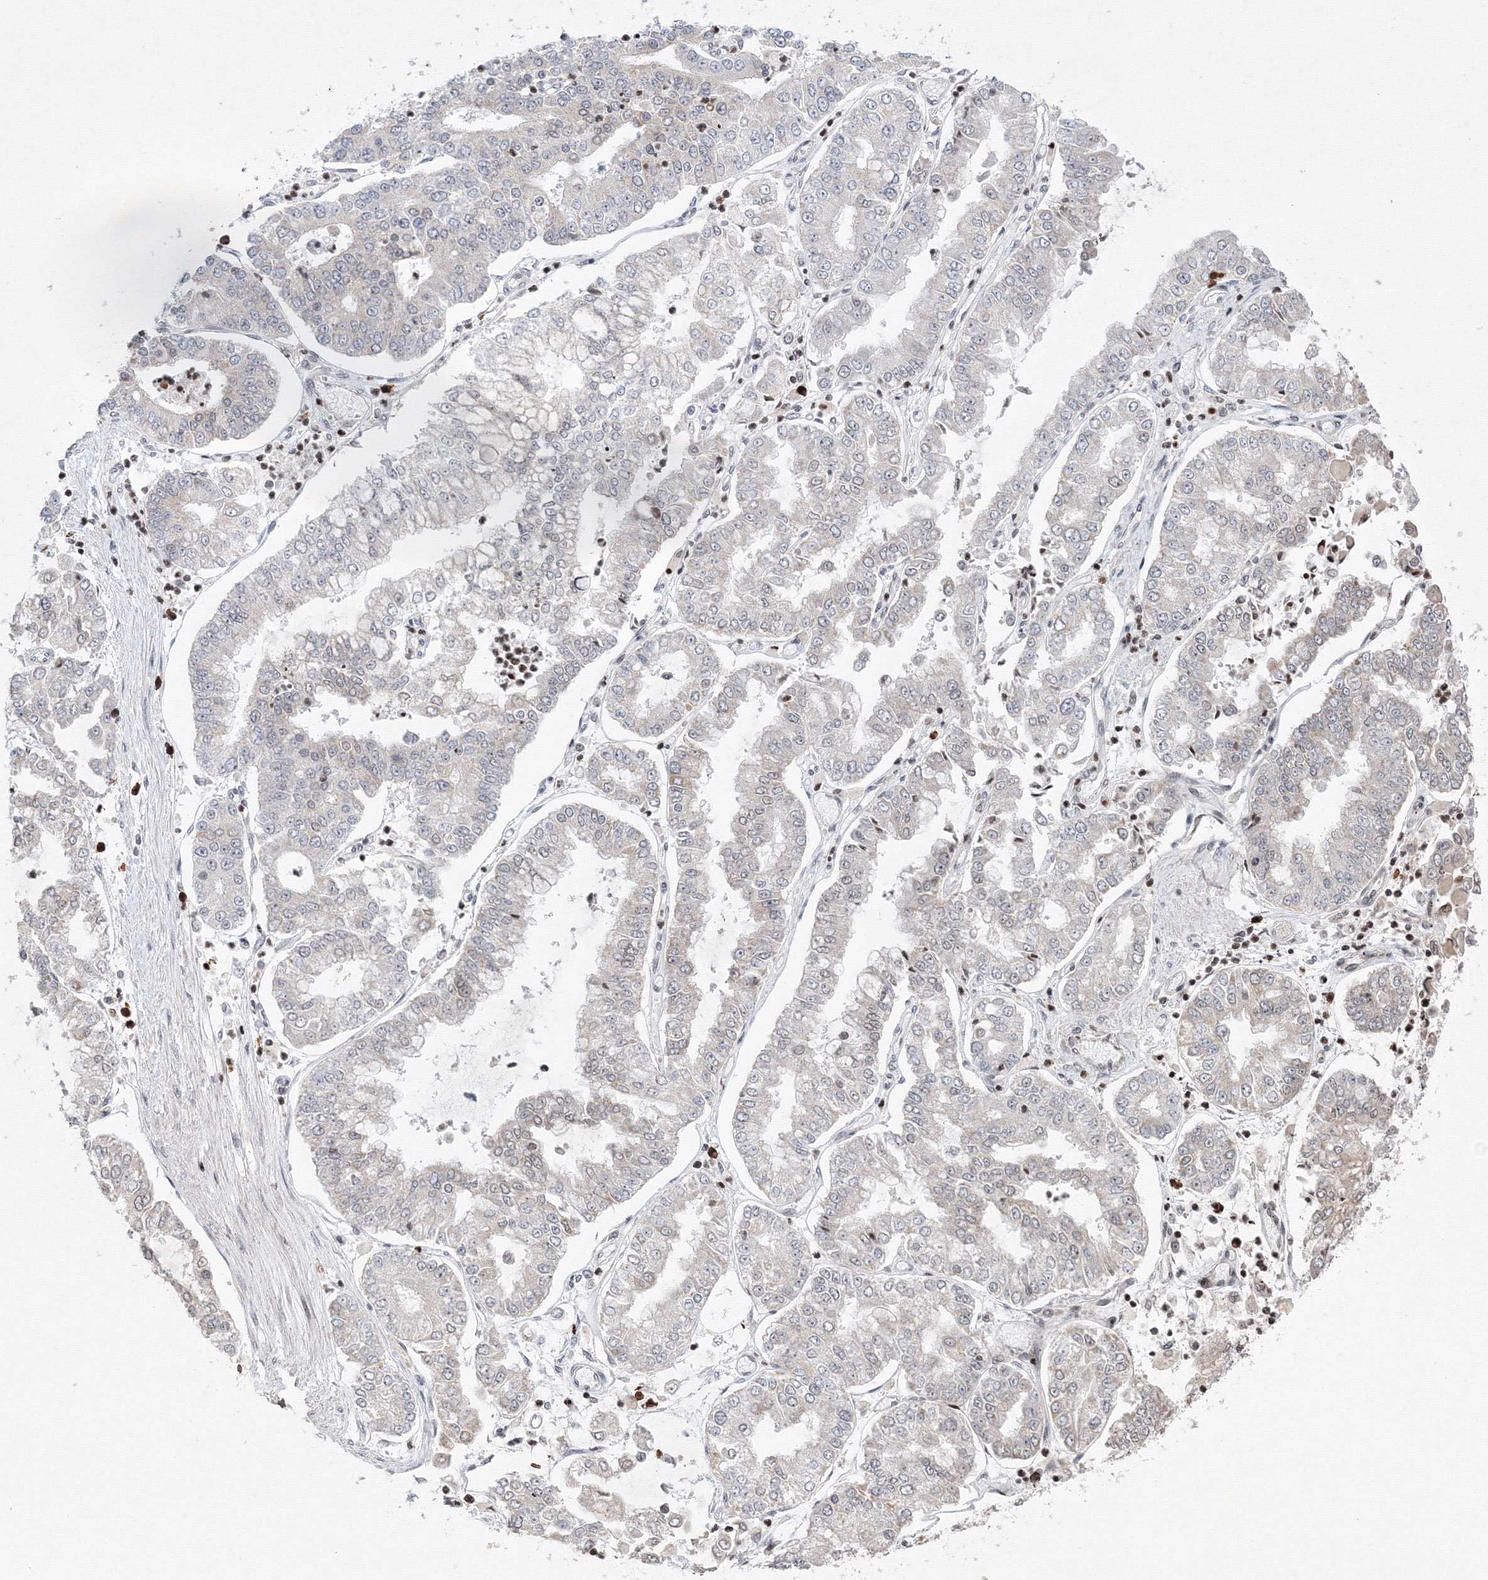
{"staining": {"intensity": "weak", "quantity": "<25%", "location": "cytoplasmic/membranous"}, "tissue": "stomach cancer", "cell_type": "Tumor cells", "image_type": "cancer", "snomed": [{"axis": "morphology", "description": "Adenocarcinoma, NOS"}, {"axis": "topography", "description": "Stomach"}], "caption": "Immunohistochemistry micrograph of human stomach cancer (adenocarcinoma) stained for a protein (brown), which demonstrates no positivity in tumor cells. (Stains: DAB (3,3'-diaminobenzidine) immunohistochemistry (IHC) with hematoxylin counter stain, Microscopy: brightfield microscopy at high magnification).", "gene": "MKRN2", "patient": {"sex": "male", "age": 76}}